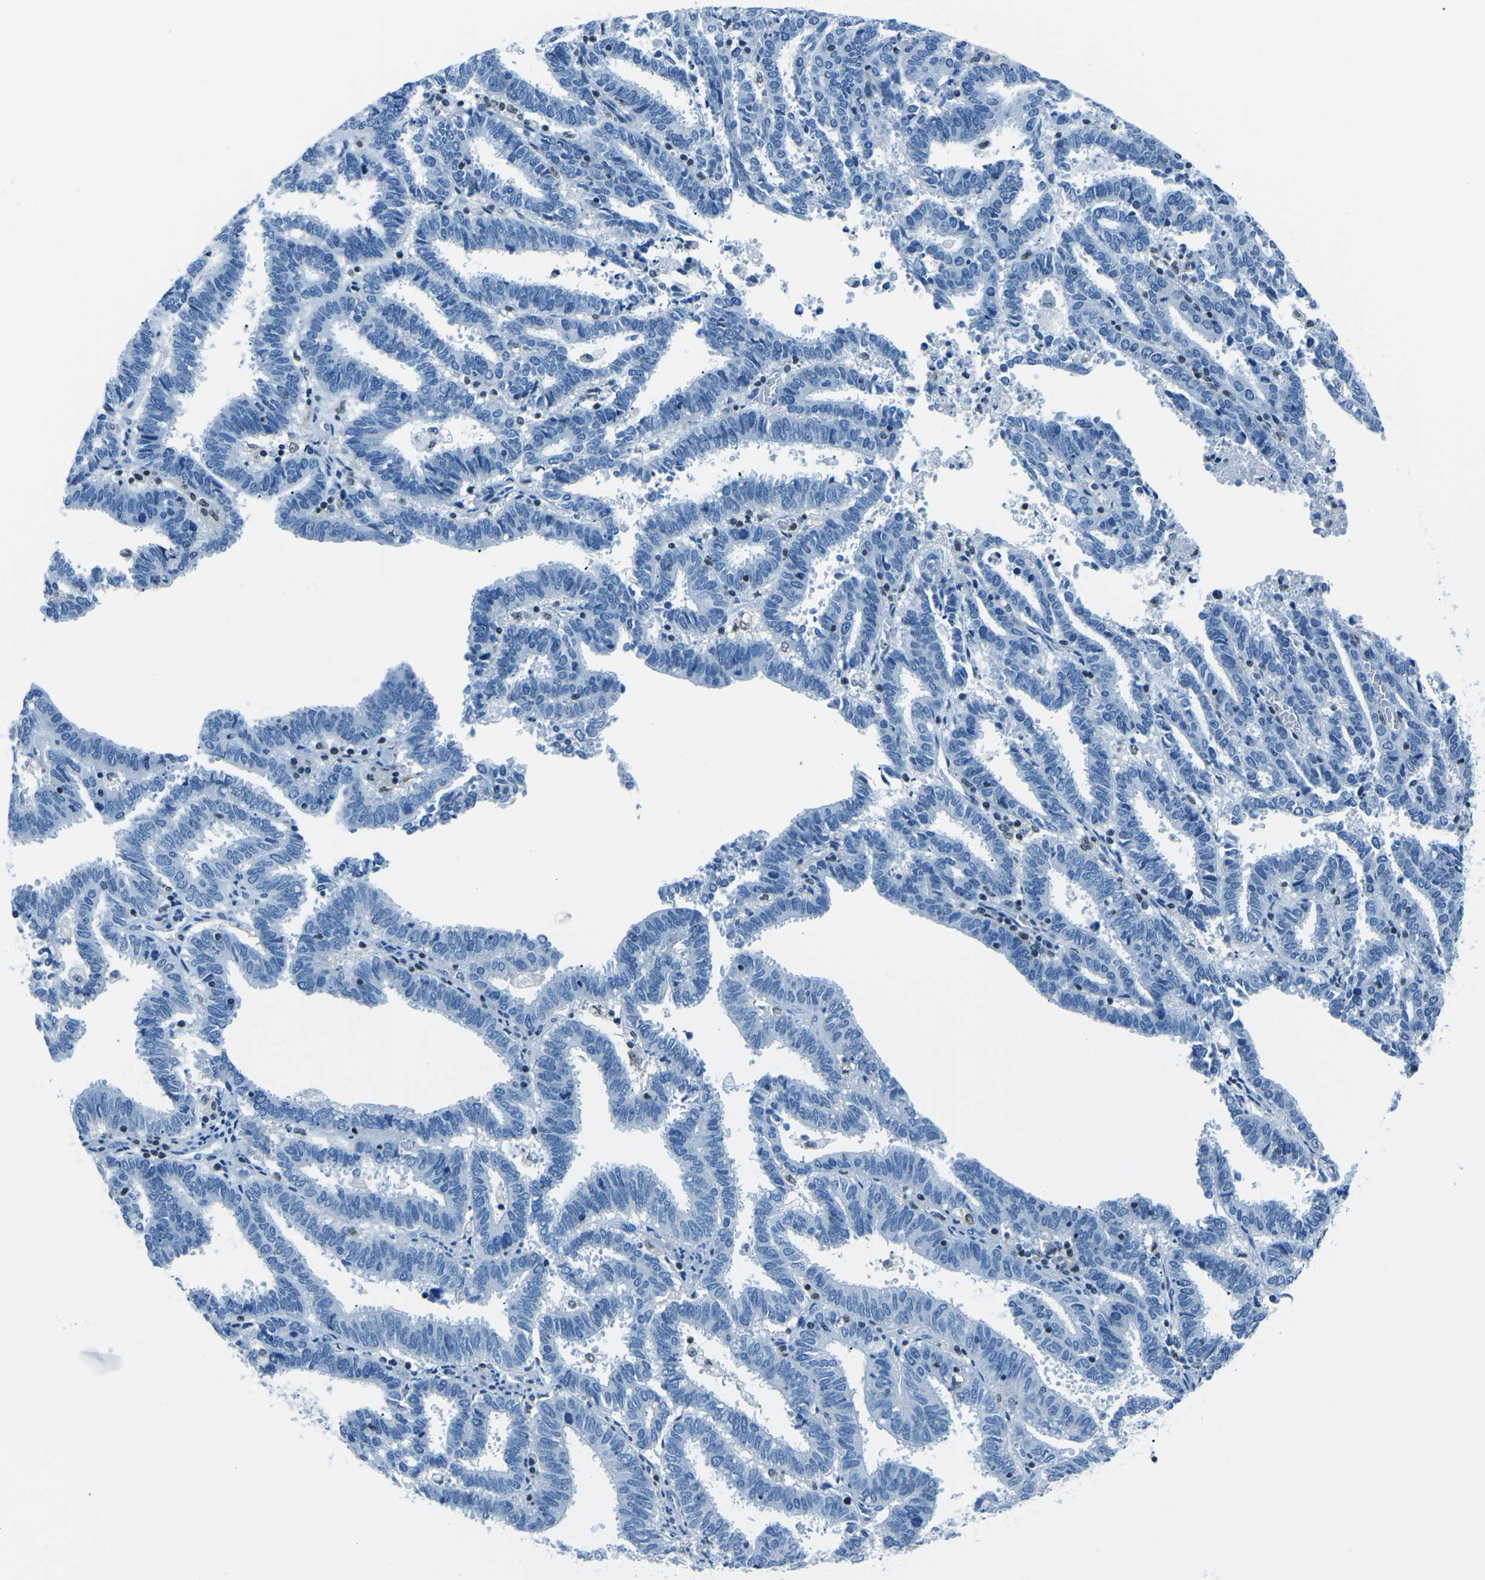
{"staining": {"intensity": "negative", "quantity": "none", "location": "none"}, "tissue": "endometrial cancer", "cell_type": "Tumor cells", "image_type": "cancer", "snomed": [{"axis": "morphology", "description": "Adenocarcinoma, NOS"}, {"axis": "topography", "description": "Uterus"}], "caption": "An IHC image of endometrial cancer (adenocarcinoma) is shown. There is no staining in tumor cells of endometrial cancer (adenocarcinoma).", "gene": "CELF2", "patient": {"sex": "female", "age": 83}}